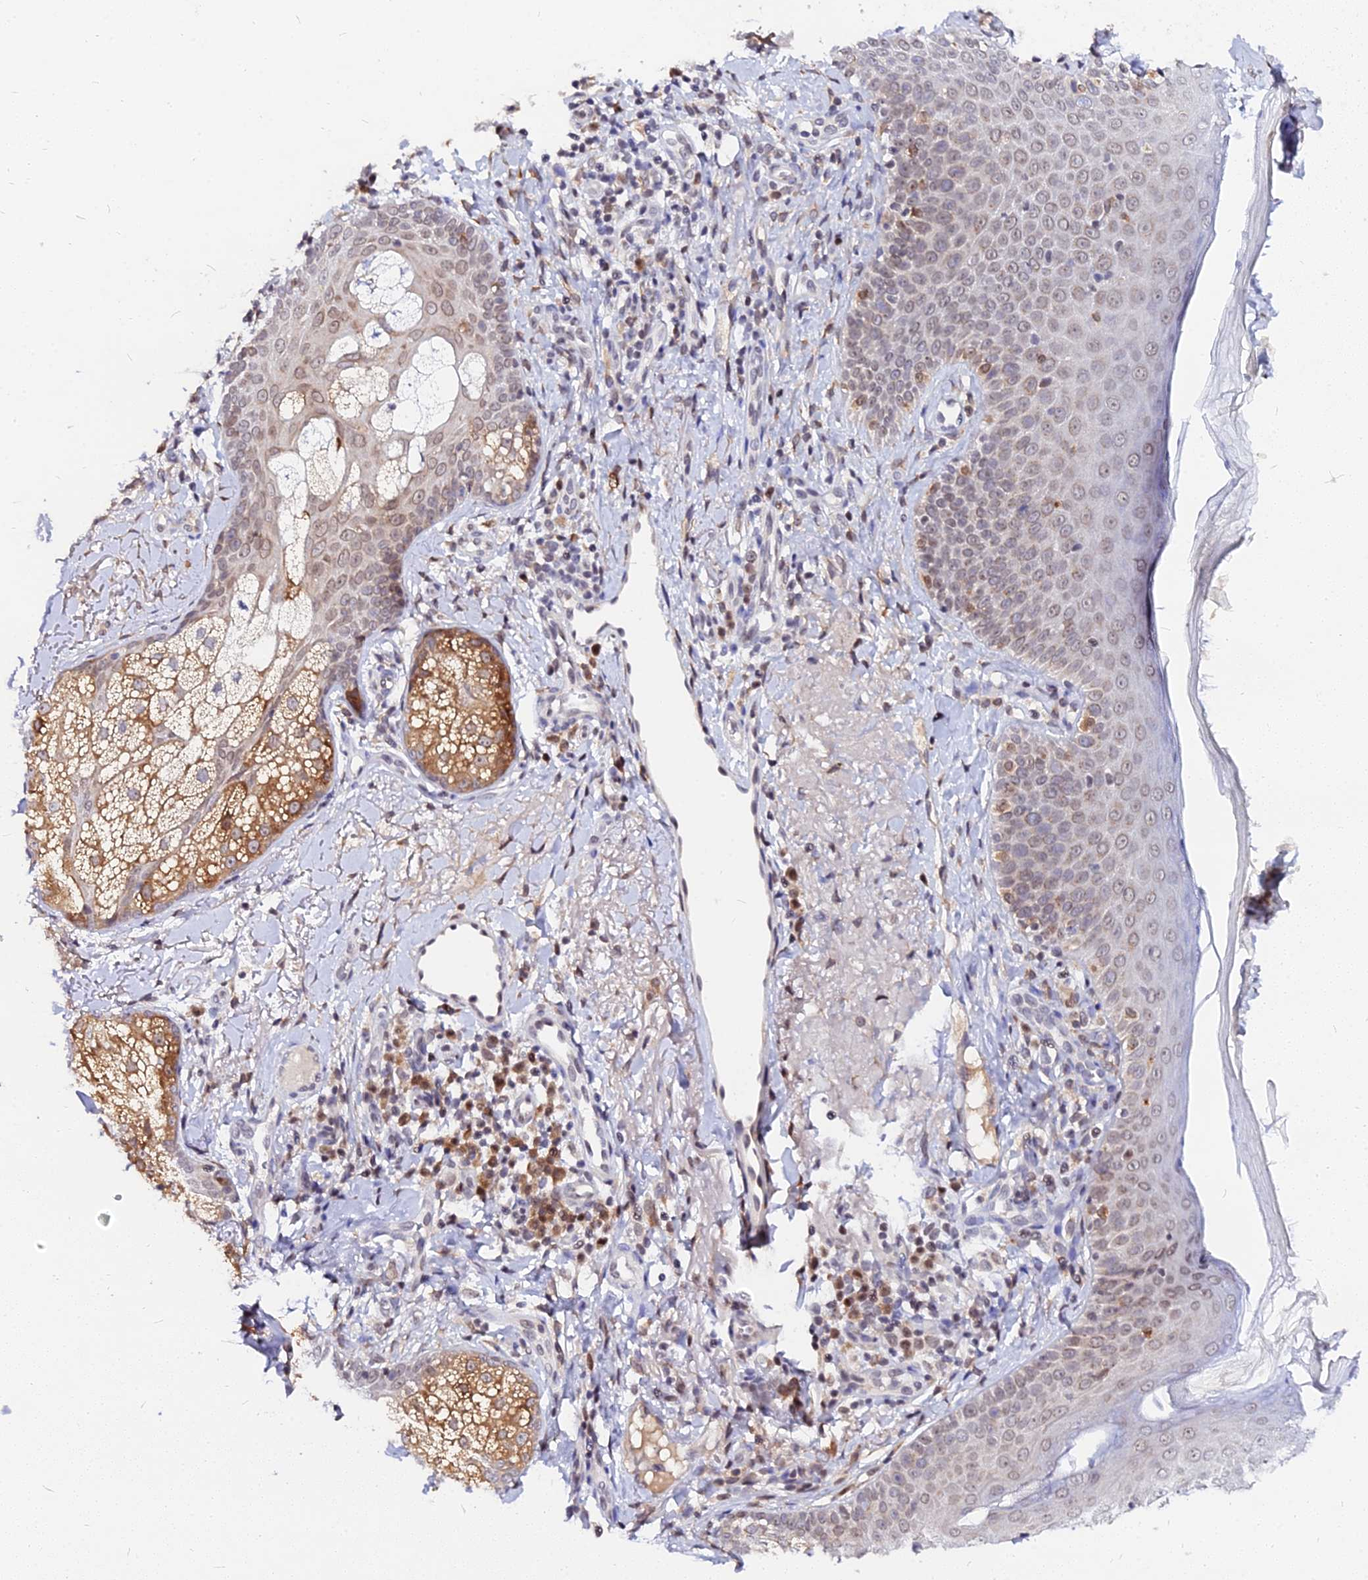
{"staining": {"intensity": "moderate", "quantity": "25%-75%", "location": "cytoplasmic/membranous"}, "tissue": "skin", "cell_type": "Fibroblasts", "image_type": "normal", "snomed": [{"axis": "morphology", "description": "Normal tissue, NOS"}, {"axis": "topography", "description": "Skin"}], "caption": "This photomicrograph displays unremarkable skin stained with immunohistochemistry to label a protein in brown. The cytoplasmic/membranous of fibroblasts show moderate positivity for the protein. Nuclei are counter-stained blue.", "gene": "RNF121", "patient": {"sex": "male", "age": 57}}